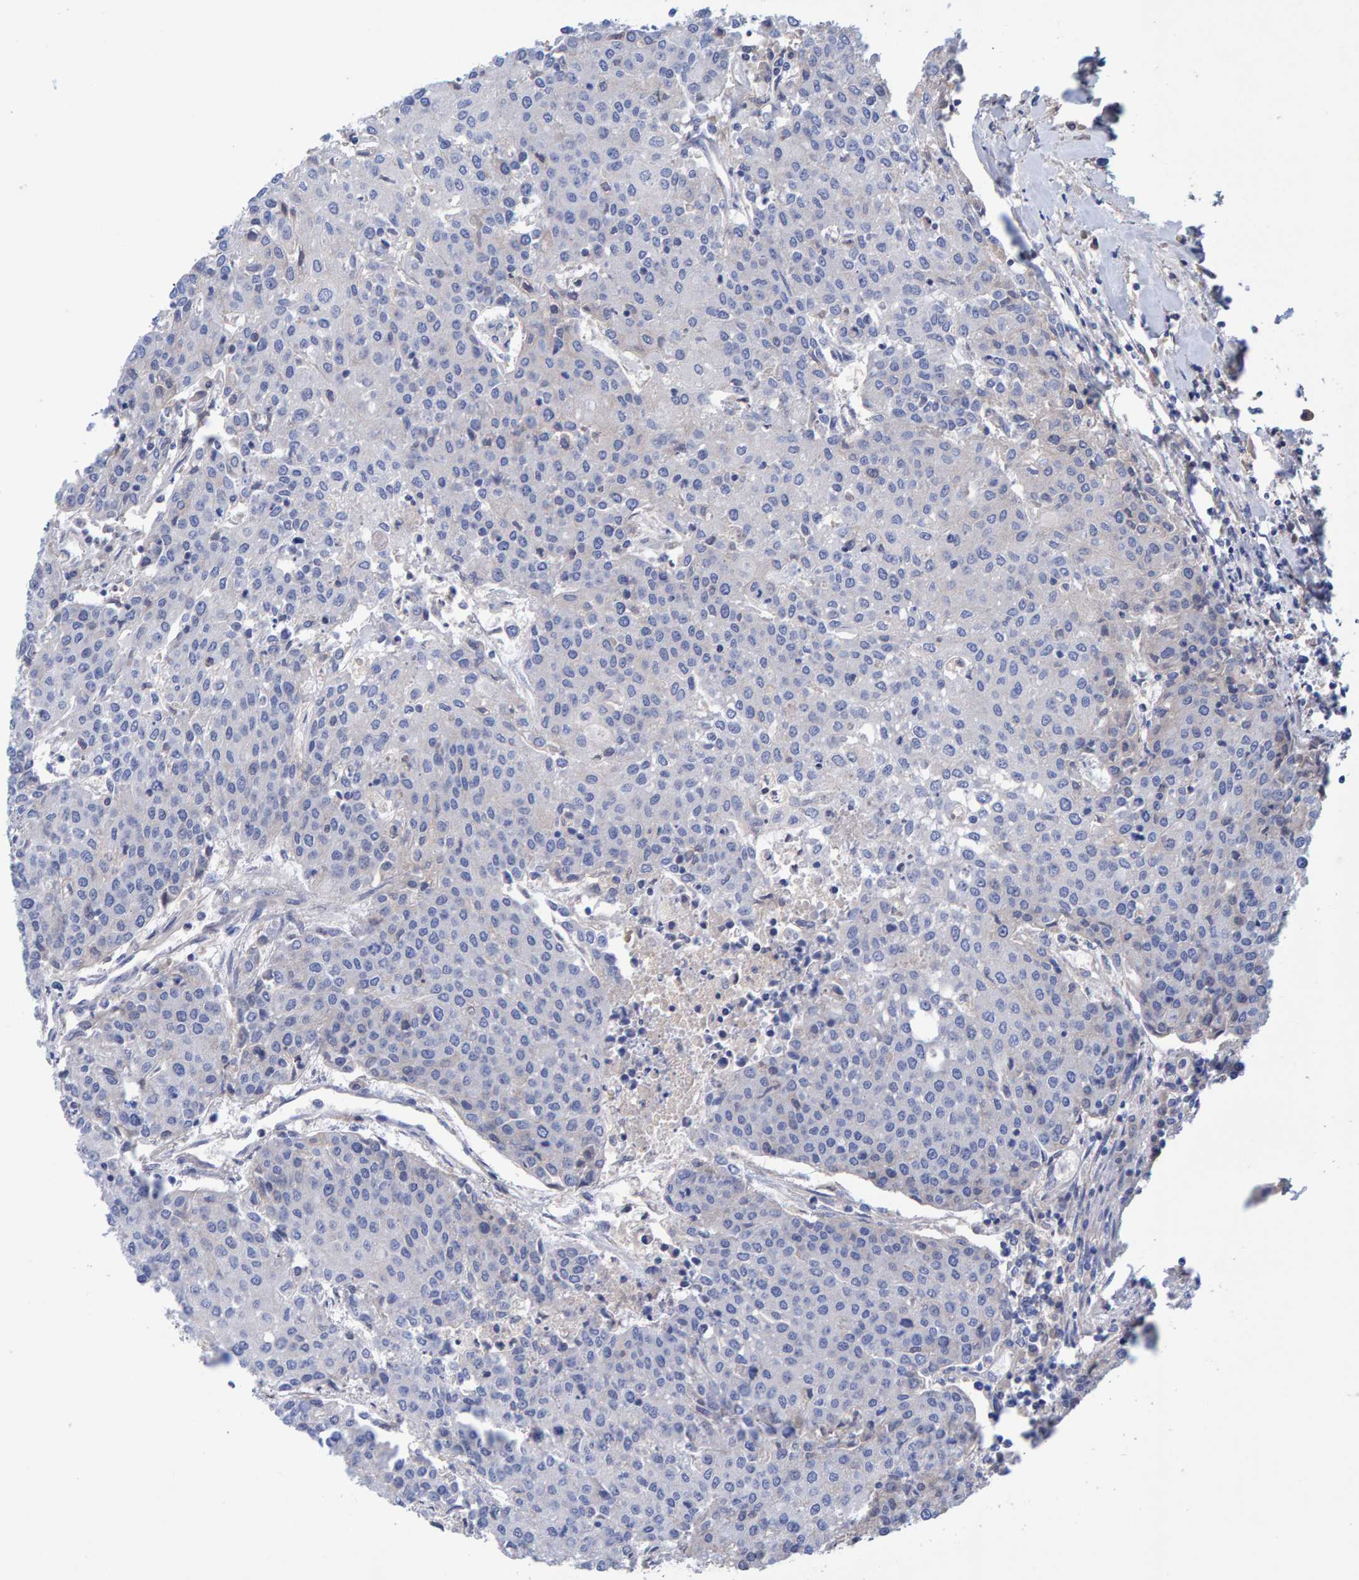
{"staining": {"intensity": "negative", "quantity": "none", "location": "none"}, "tissue": "urothelial cancer", "cell_type": "Tumor cells", "image_type": "cancer", "snomed": [{"axis": "morphology", "description": "Urothelial carcinoma, High grade"}, {"axis": "topography", "description": "Urinary bladder"}], "caption": "Urothelial cancer was stained to show a protein in brown. There is no significant positivity in tumor cells.", "gene": "EFR3A", "patient": {"sex": "female", "age": 85}}